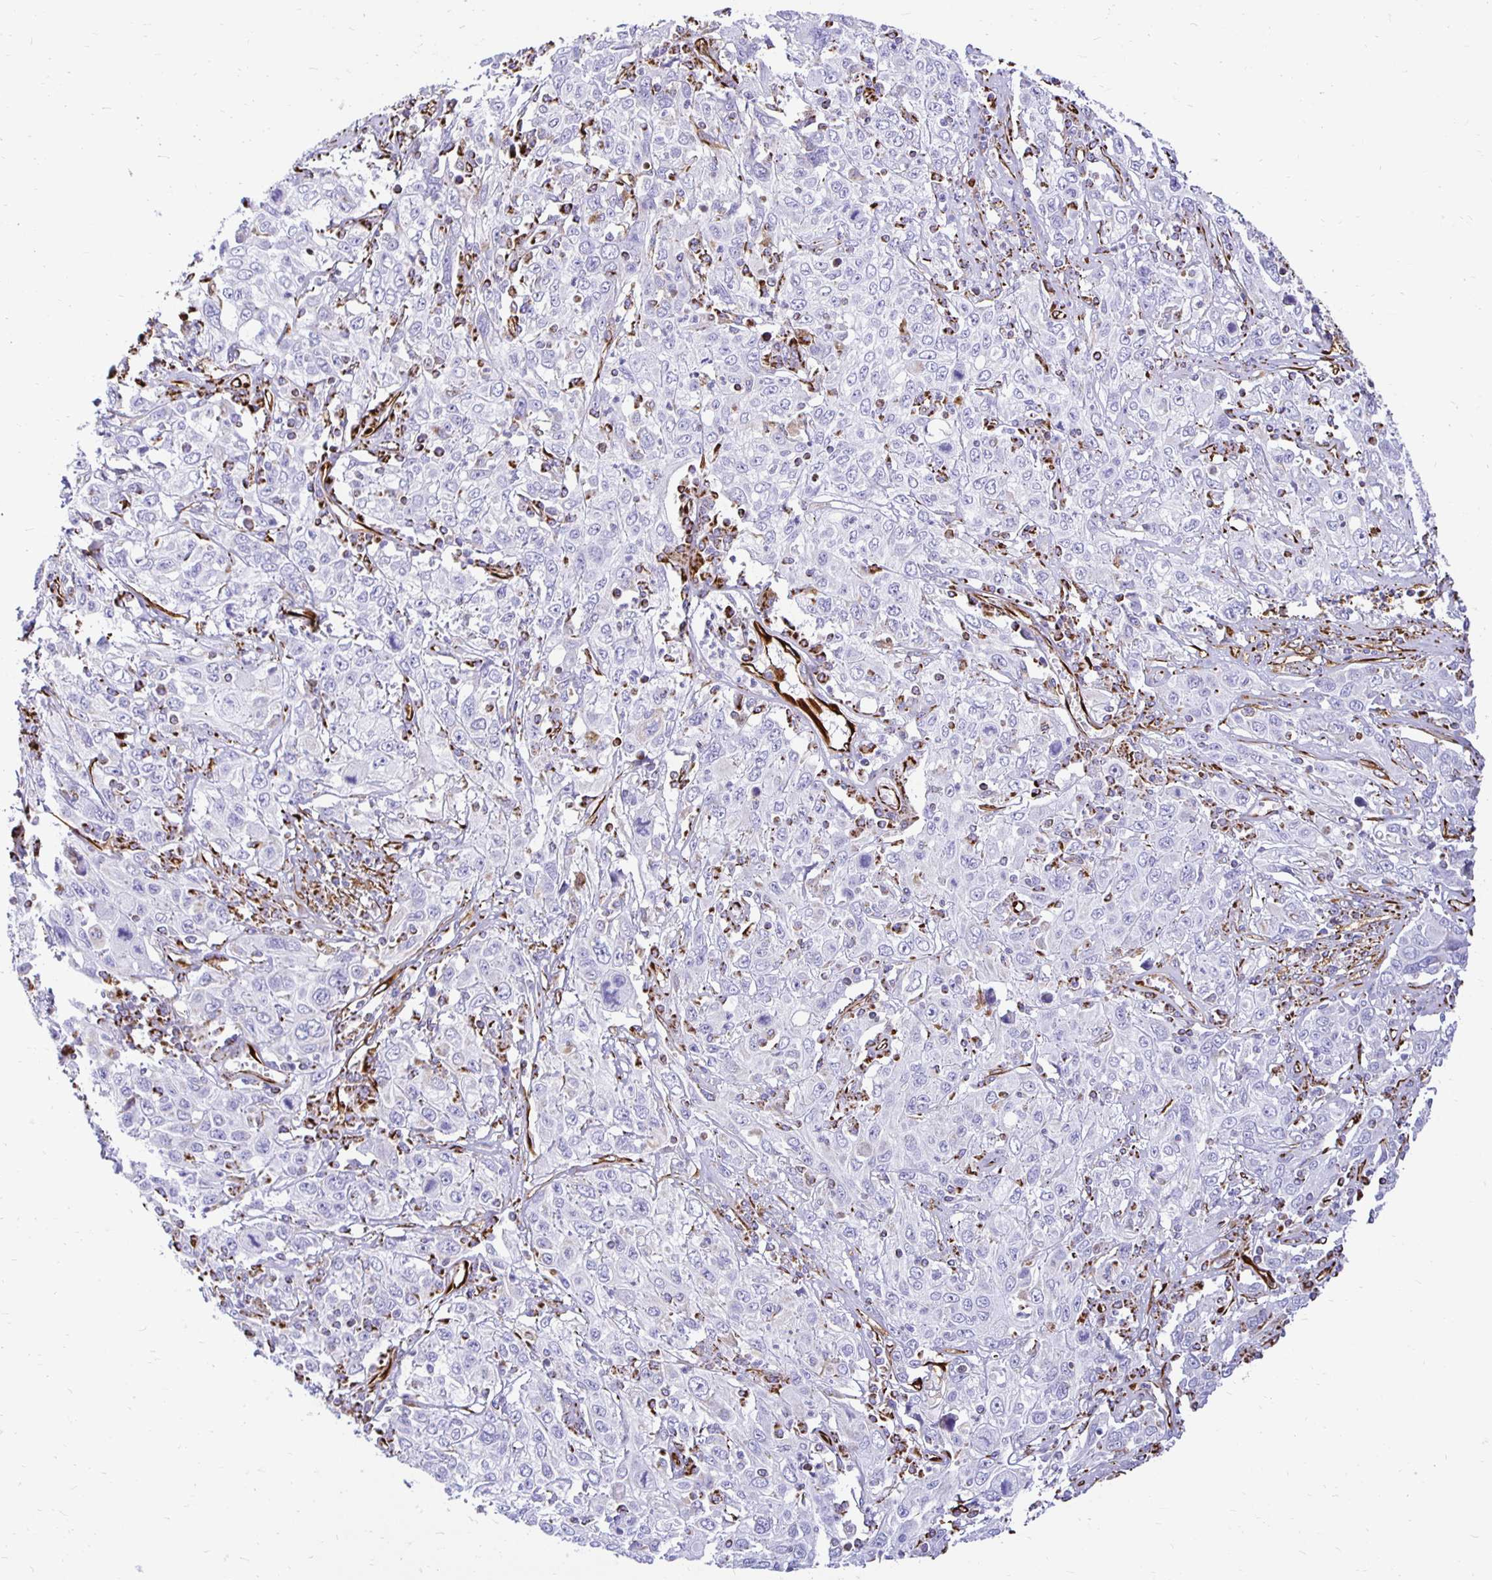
{"staining": {"intensity": "negative", "quantity": "none", "location": "none"}, "tissue": "cervical cancer", "cell_type": "Tumor cells", "image_type": "cancer", "snomed": [{"axis": "morphology", "description": "Squamous cell carcinoma, NOS"}, {"axis": "topography", "description": "Cervix"}], "caption": "A high-resolution image shows IHC staining of cervical squamous cell carcinoma, which reveals no significant positivity in tumor cells.", "gene": "PLAAT2", "patient": {"sex": "female", "age": 46}}